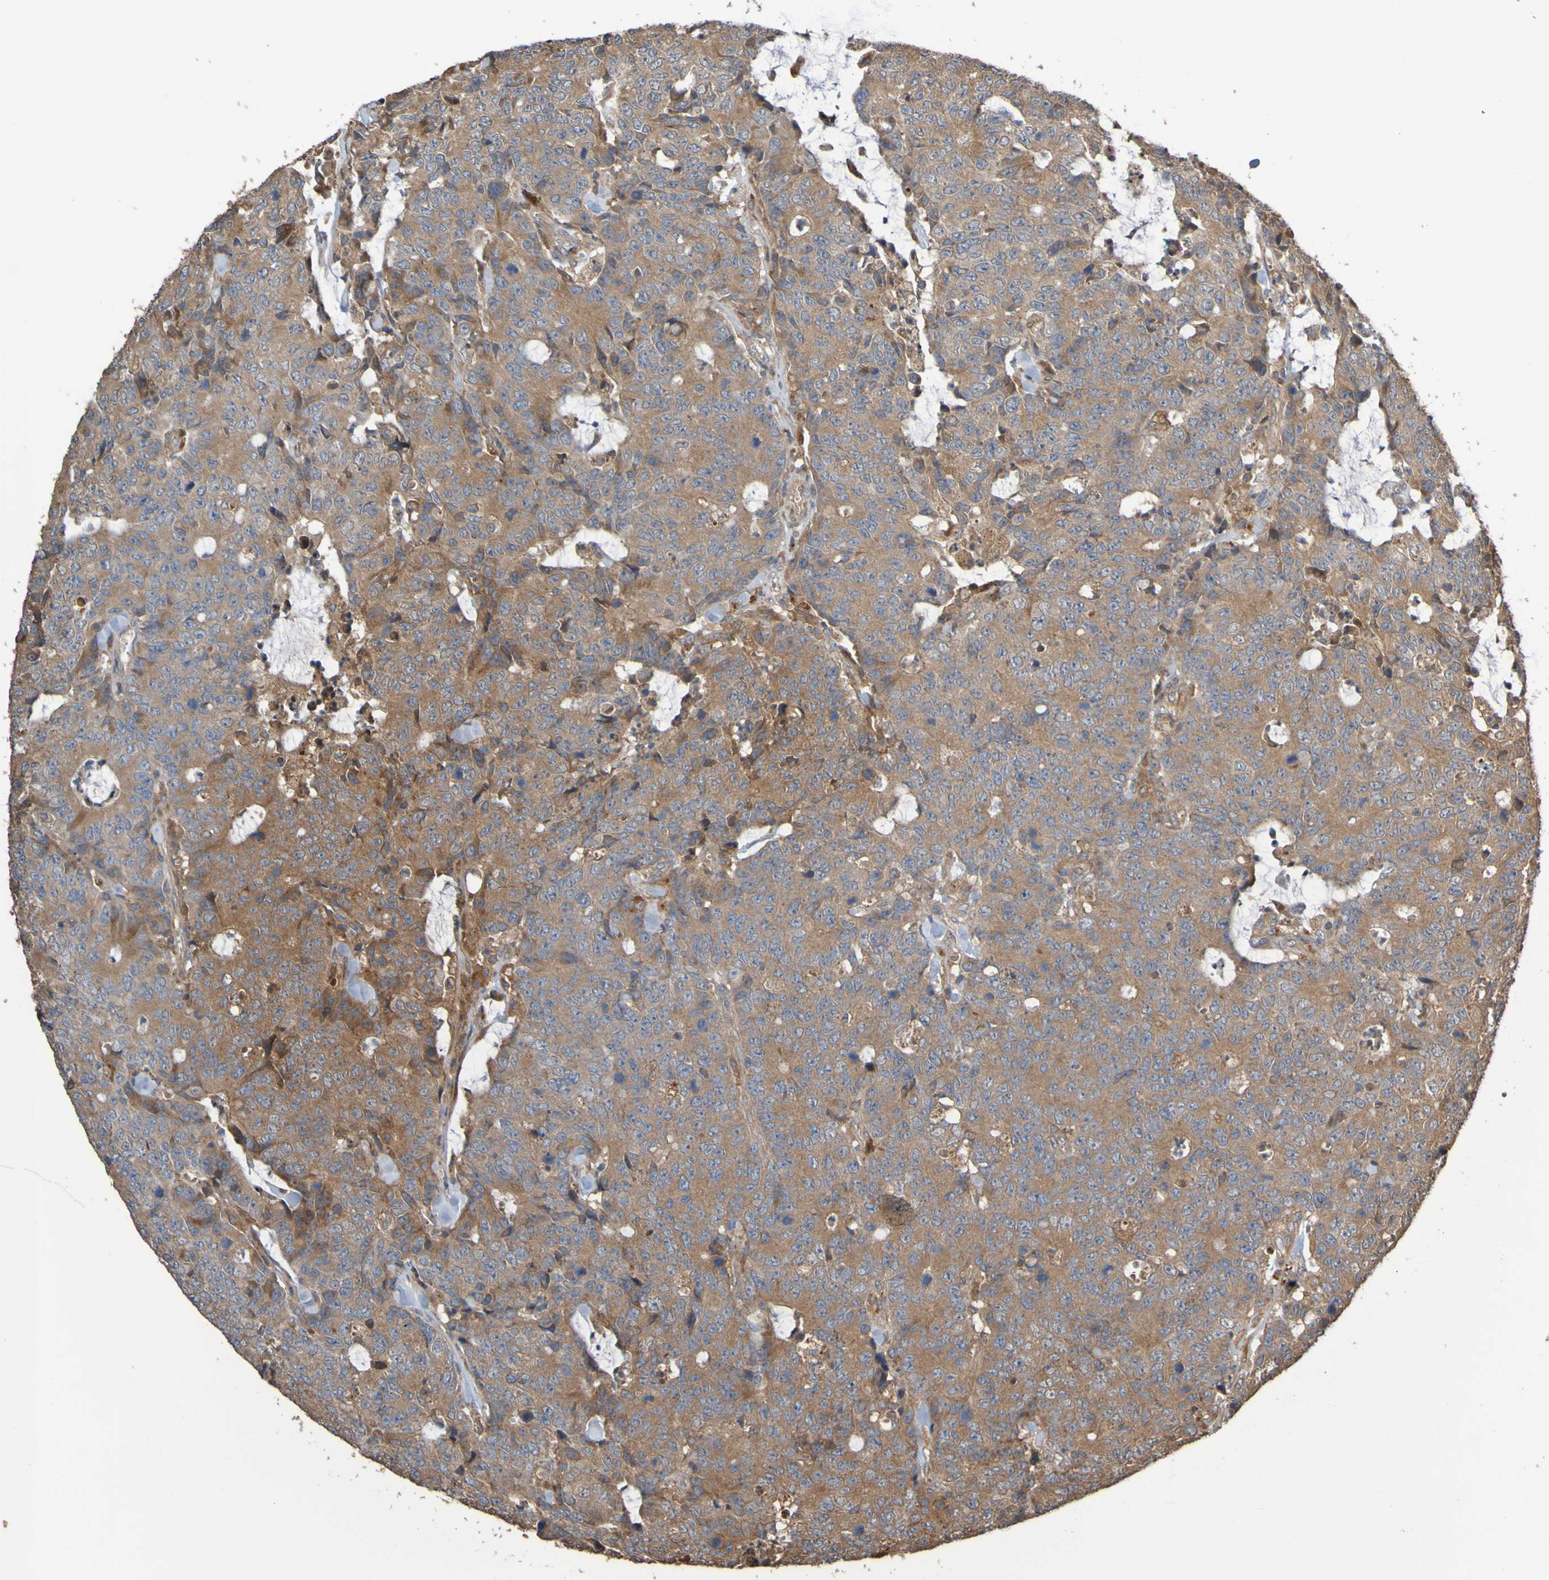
{"staining": {"intensity": "weak", "quantity": ">75%", "location": "cytoplasmic/membranous"}, "tissue": "colorectal cancer", "cell_type": "Tumor cells", "image_type": "cancer", "snomed": [{"axis": "morphology", "description": "Adenocarcinoma, NOS"}, {"axis": "topography", "description": "Colon"}], "caption": "Tumor cells exhibit low levels of weak cytoplasmic/membranous positivity in approximately >75% of cells in human colorectal adenocarcinoma. The staining was performed using DAB (3,3'-diaminobenzidine) to visualize the protein expression in brown, while the nuclei were stained in blue with hematoxylin (Magnification: 20x).", "gene": "UCN", "patient": {"sex": "female", "age": 86}}